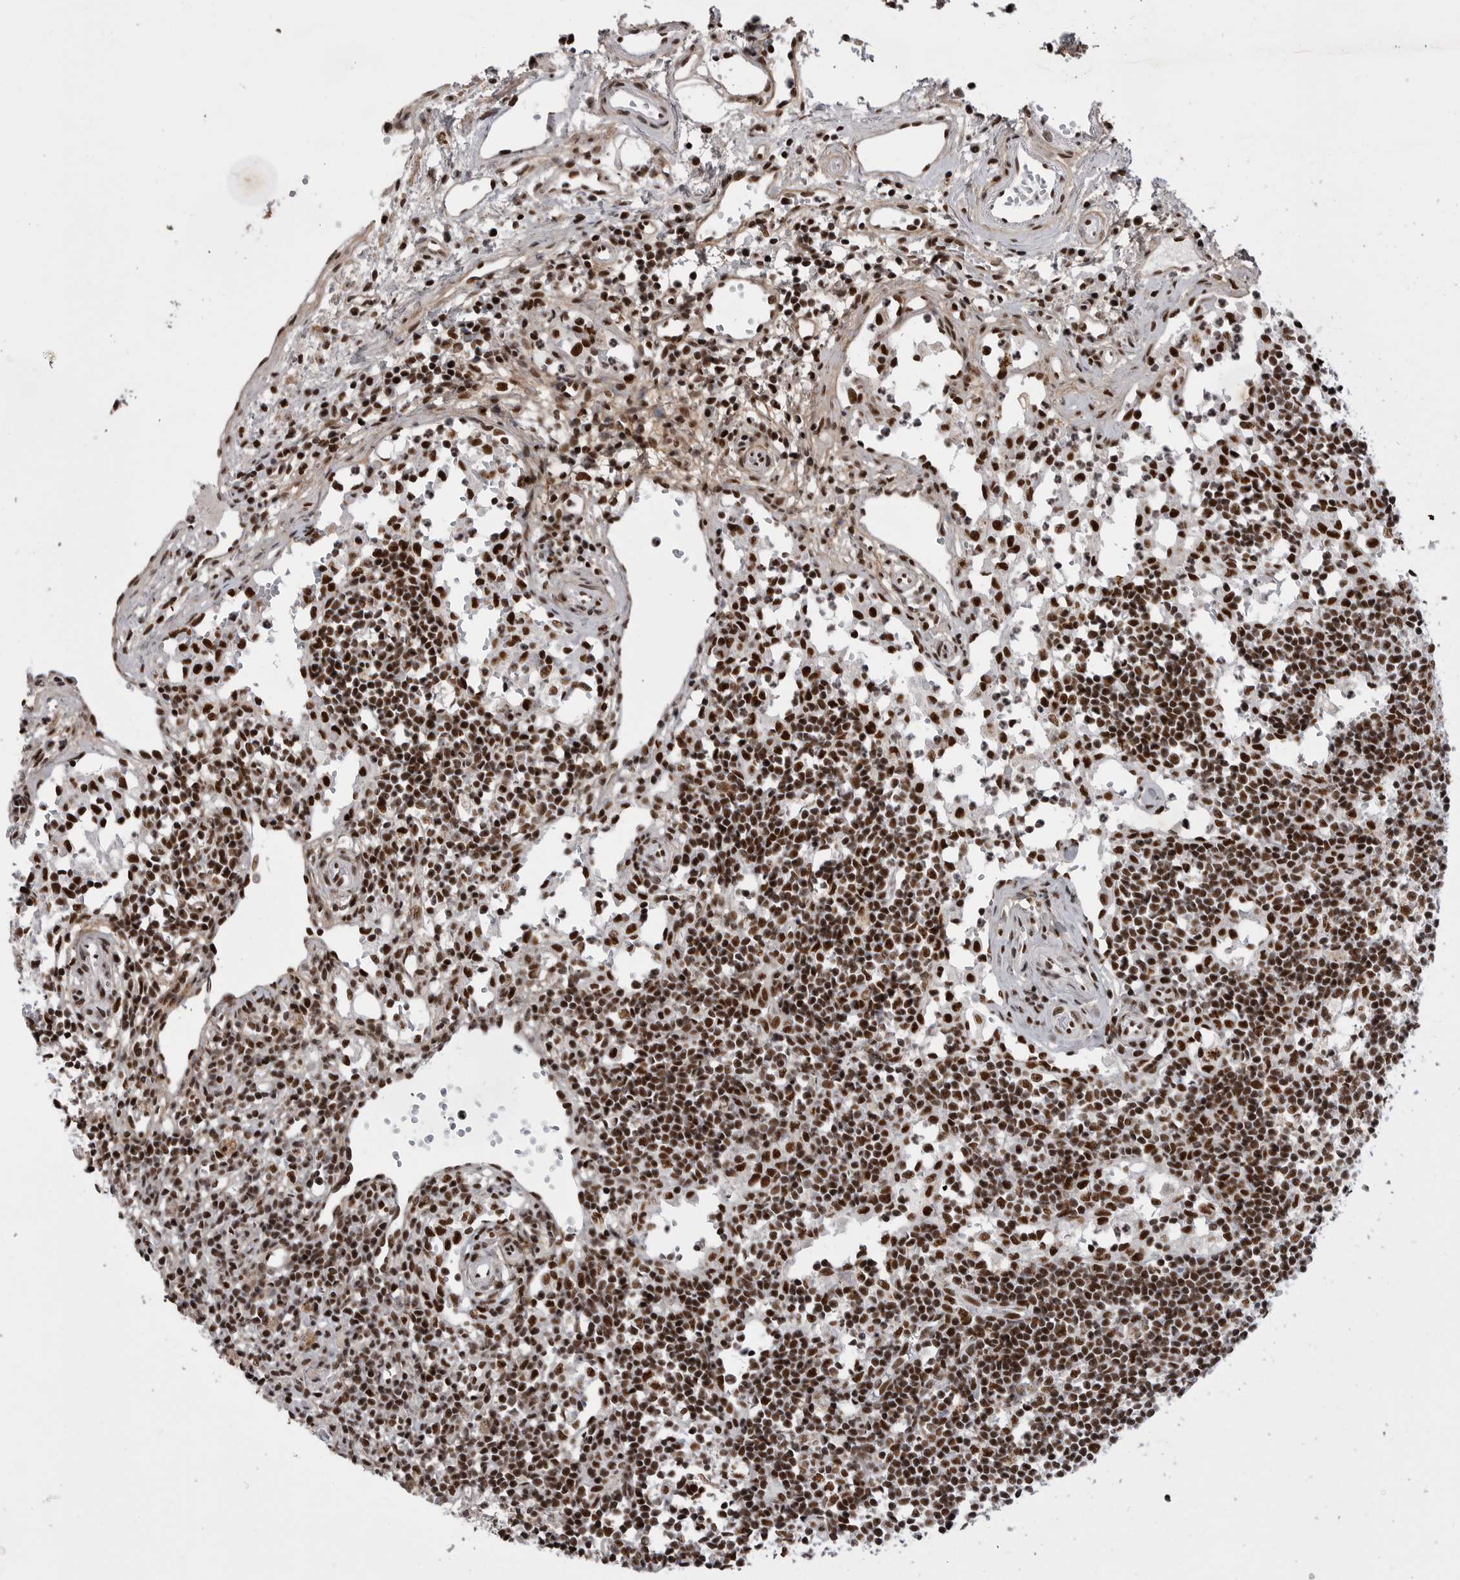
{"staining": {"intensity": "strong", "quantity": ">75%", "location": "nuclear"}, "tissue": "head and neck cancer", "cell_type": "Tumor cells", "image_type": "cancer", "snomed": [{"axis": "morphology", "description": "Adenocarcinoma, NOS"}, {"axis": "morphology", "description": "Adenoma, NOS"}, {"axis": "topography", "description": "Head-Neck"}], "caption": "IHC of head and neck adenocarcinoma displays high levels of strong nuclear expression in approximately >75% of tumor cells.", "gene": "PPP1R8", "patient": {"sex": "female", "age": 55}}